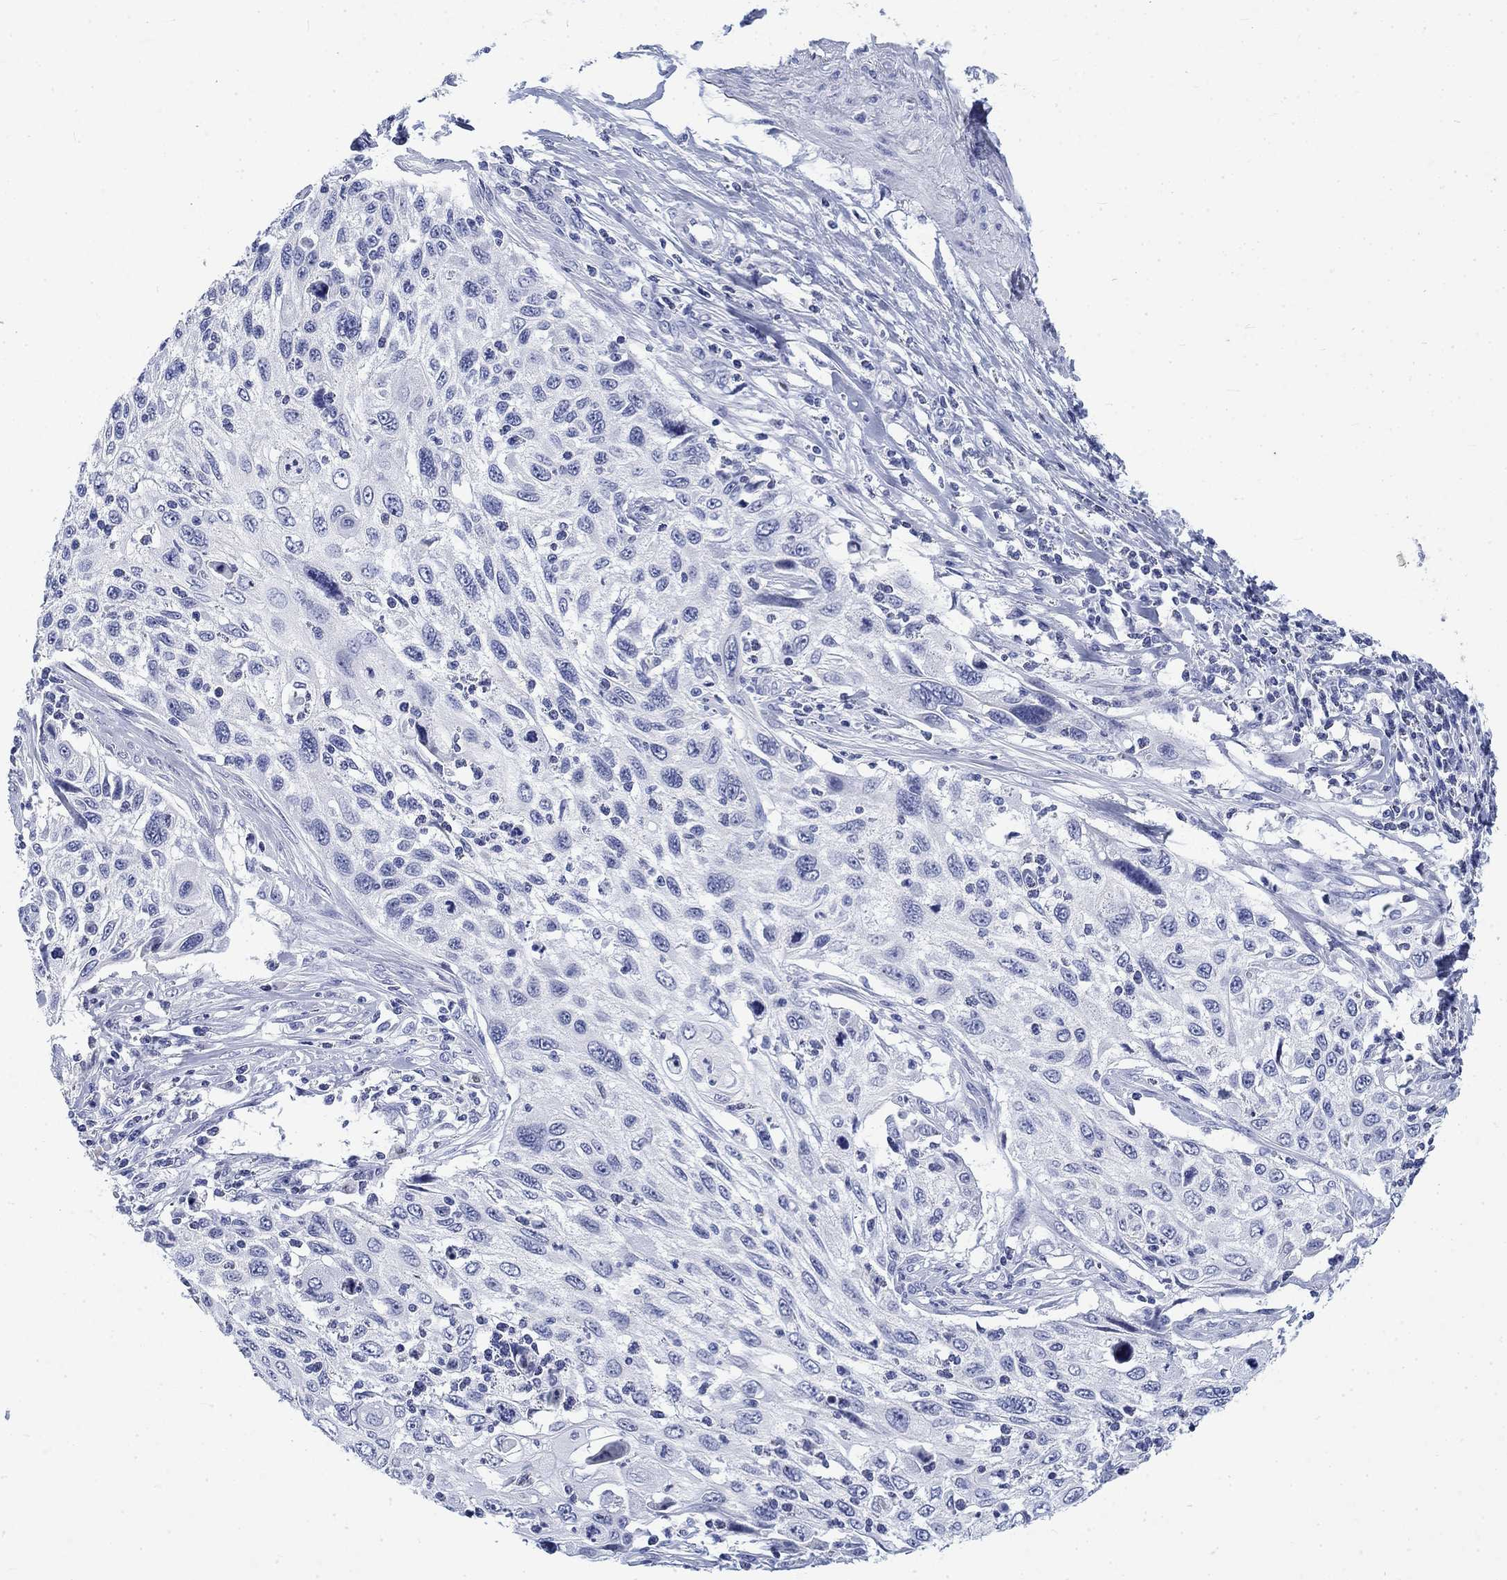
{"staining": {"intensity": "negative", "quantity": "none", "location": "none"}, "tissue": "cervical cancer", "cell_type": "Tumor cells", "image_type": "cancer", "snomed": [{"axis": "morphology", "description": "Squamous cell carcinoma, NOS"}, {"axis": "topography", "description": "Cervix"}], "caption": "Image shows no significant protein expression in tumor cells of cervical cancer (squamous cell carcinoma). (Brightfield microscopy of DAB (3,3'-diaminobenzidine) immunohistochemistry (IHC) at high magnification).", "gene": "KRT76", "patient": {"sex": "female", "age": 70}}